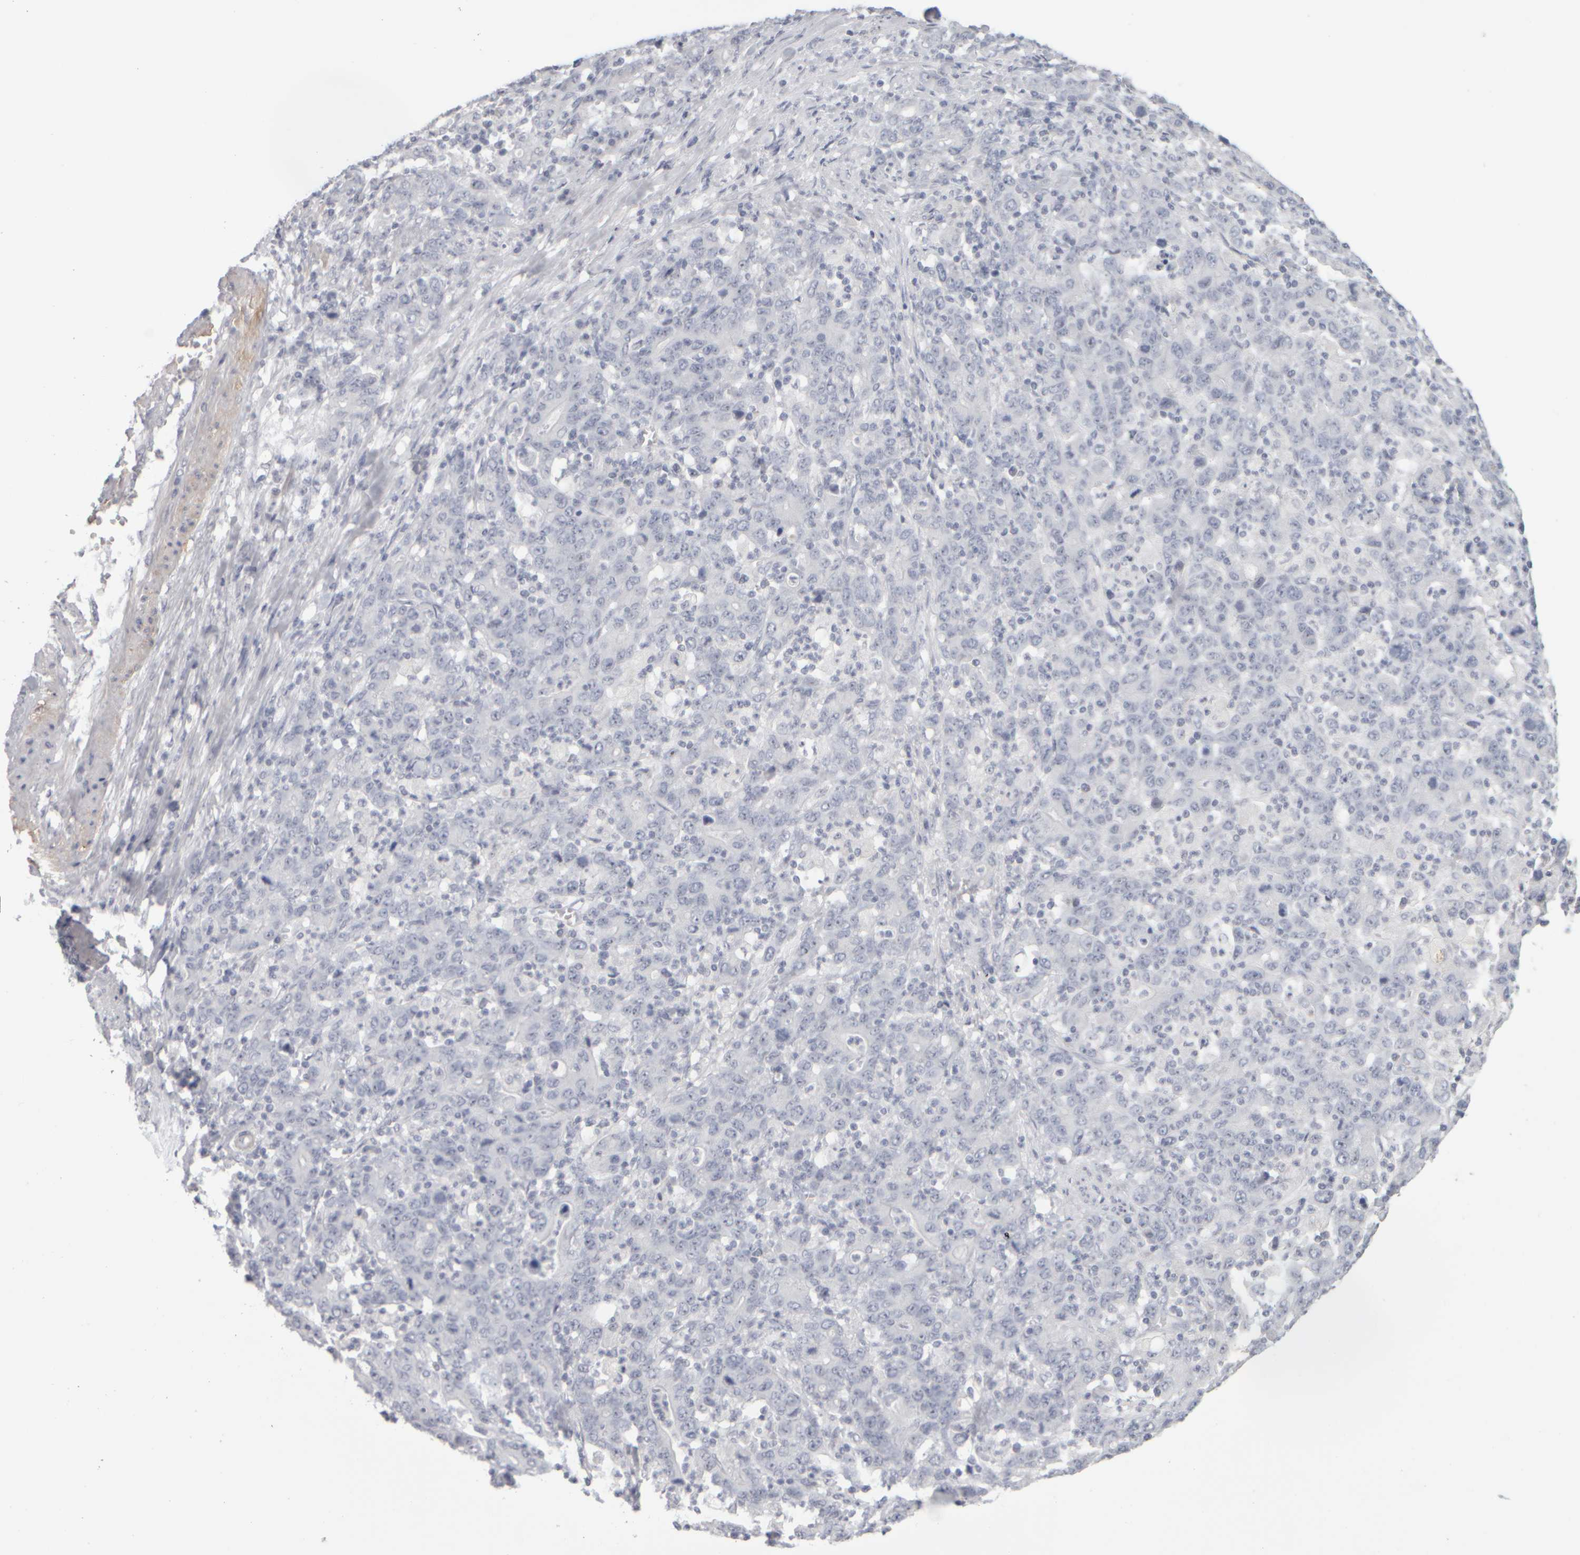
{"staining": {"intensity": "negative", "quantity": "none", "location": "none"}, "tissue": "stomach cancer", "cell_type": "Tumor cells", "image_type": "cancer", "snomed": [{"axis": "morphology", "description": "Adenocarcinoma, NOS"}, {"axis": "topography", "description": "Stomach, upper"}], "caption": "Human stomach adenocarcinoma stained for a protein using IHC demonstrates no positivity in tumor cells.", "gene": "DCXR", "patient": {"sex": "male", "age": 69}}